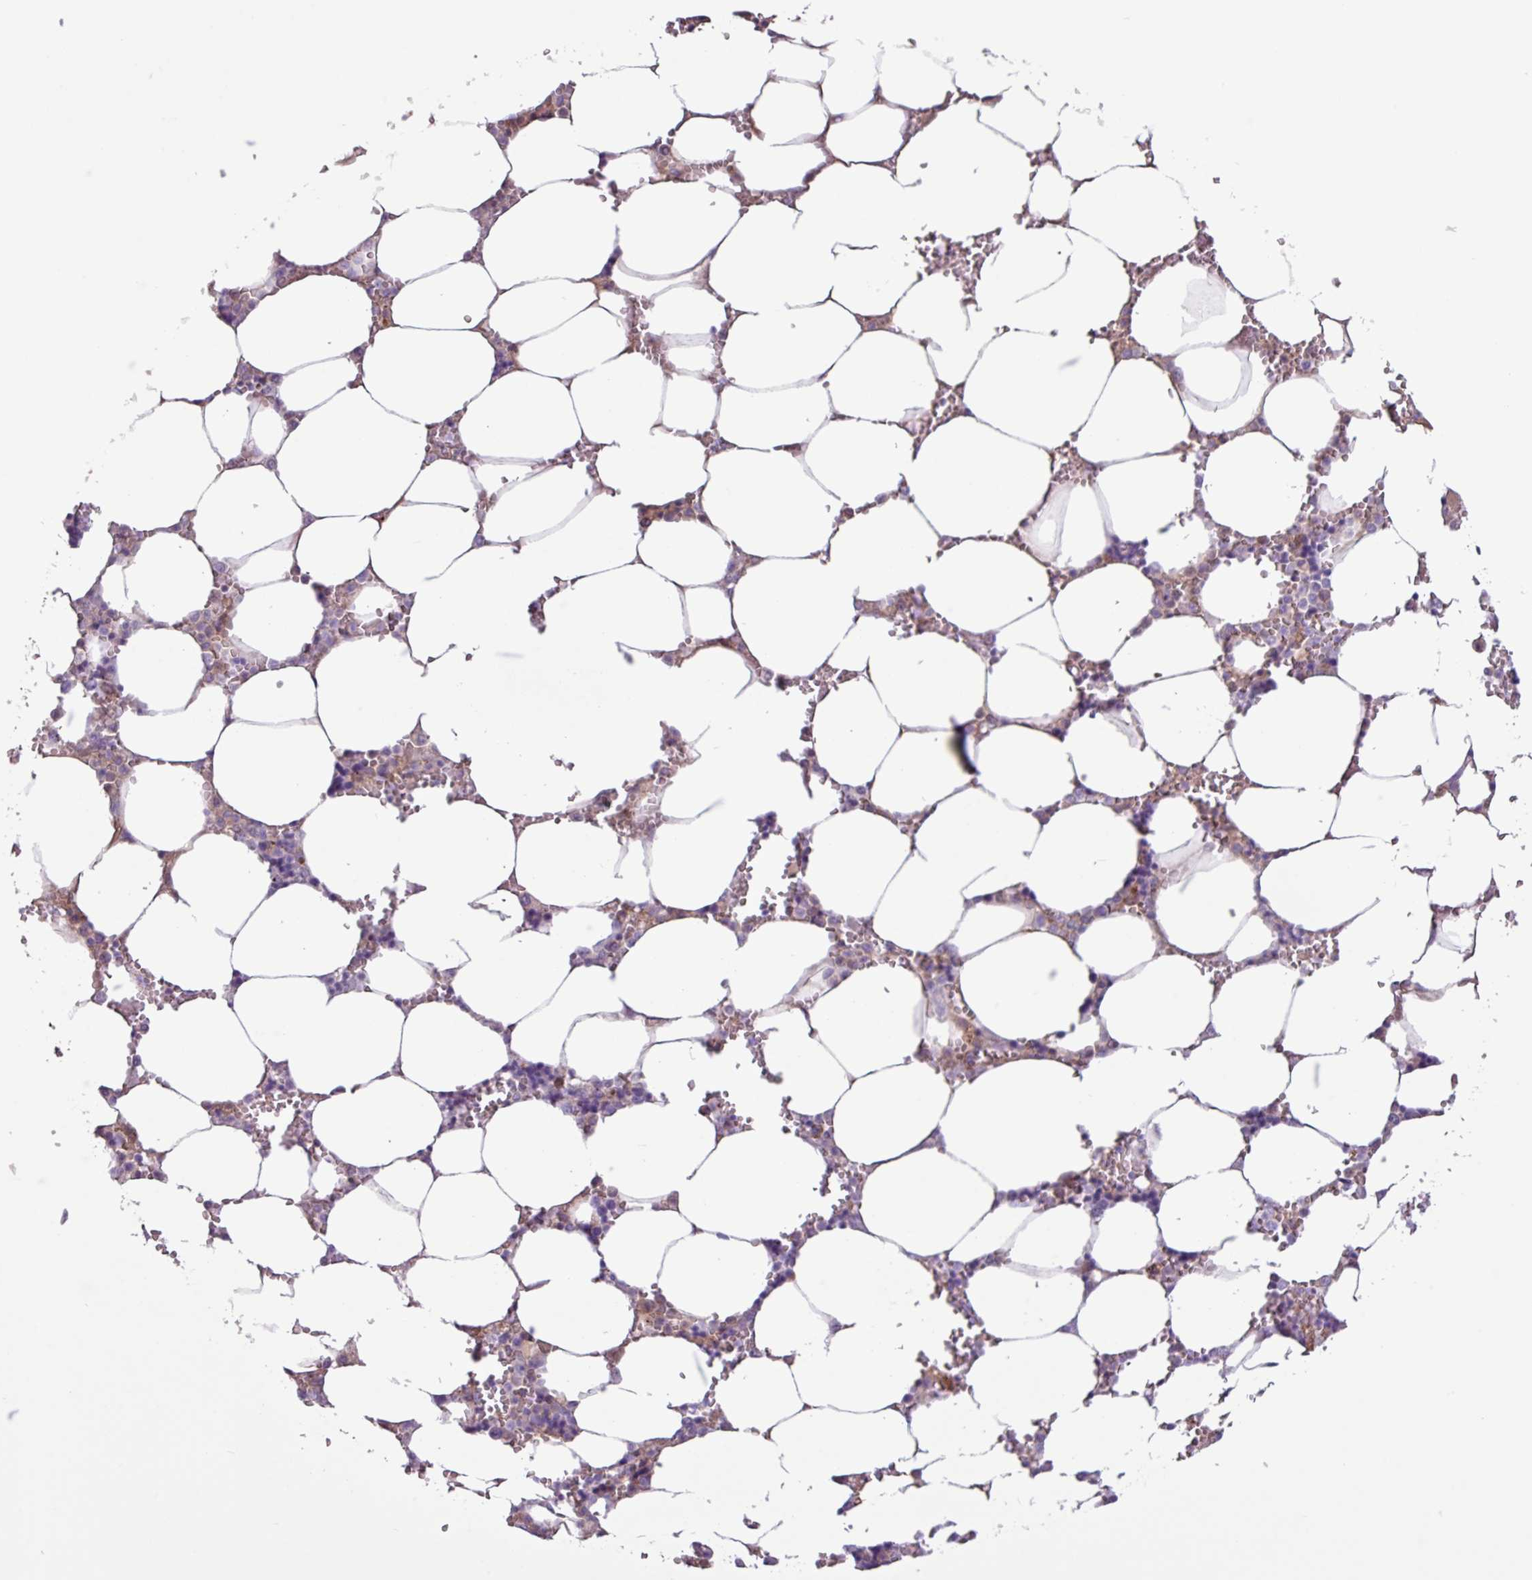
{"staining": {"intensity": "negative", "quantity": "none", "location": "none"}, "tissue": "bone marrow", "cell_type": "Hematopoietic cells", "image_type": "normal", "snomed": [{"axis": "morphology", "description": "Normal tissue, NOS"}, {"axis": "topography", "description": "Bone marrow"}], "caption": "This is an immunohistochemistry micrograph of normal human bone marrow. There is no staining in hematopoietic cells.", "gene": "C4A", "patient": {"sex": "male", "age": 64}}